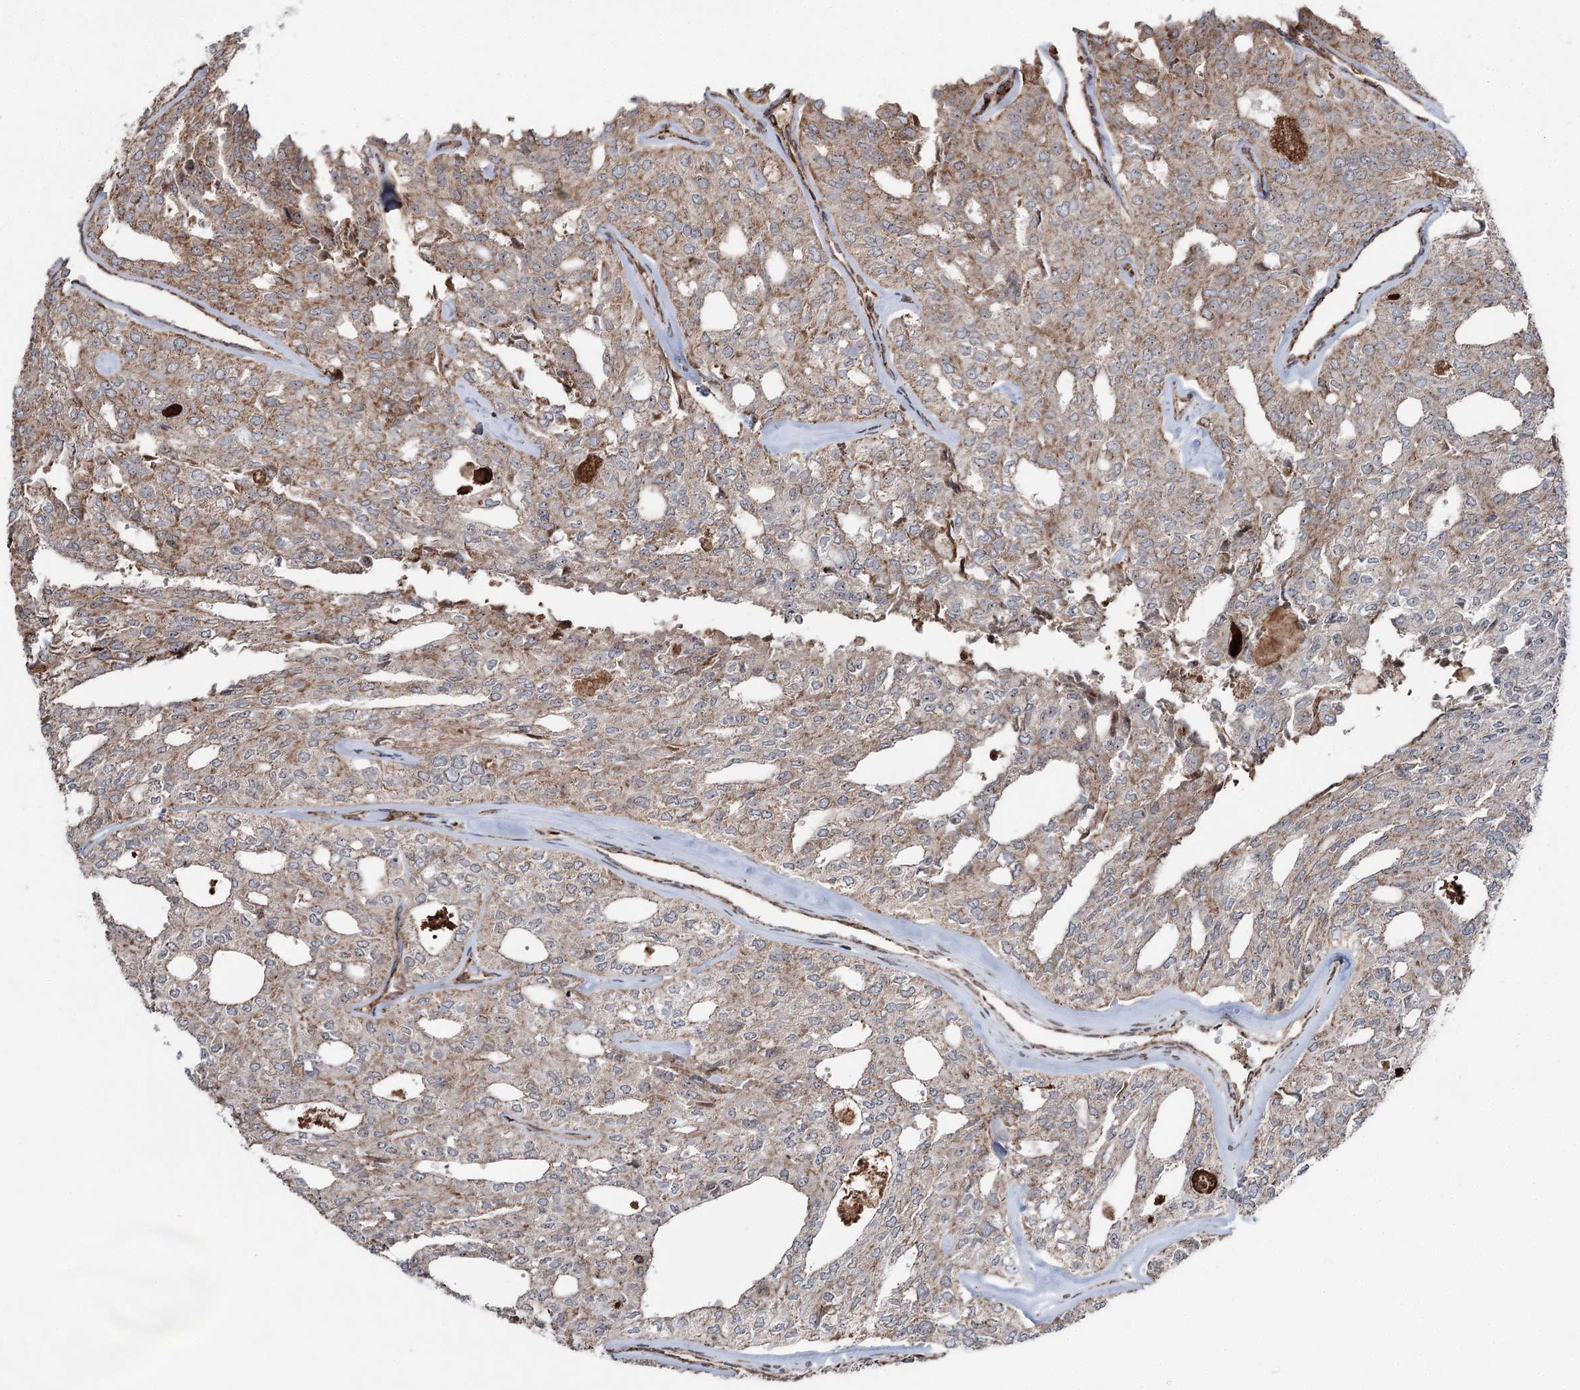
{"staining": {"intensity": "moderate", "quantity": ">75%", "location": "cytoplasmic/membranous"}, "tissue": "thyroid cancer", "cell_type": "Tumor cells", "image_type": "cancer", "snomed": [{"axis": "morphology", "description": "Follicular adenoma carcinoma, NOS"}, {"axis": "topography", "description": "Thyroid gland"}], "caption": "Tumor cells show medium levels of moderate cytoplasmic/membranous expression in approximately >75% of cells in thyroid cancer.", "gene": "STEEP1", "patient": {"sex": "male", "age": 75}}